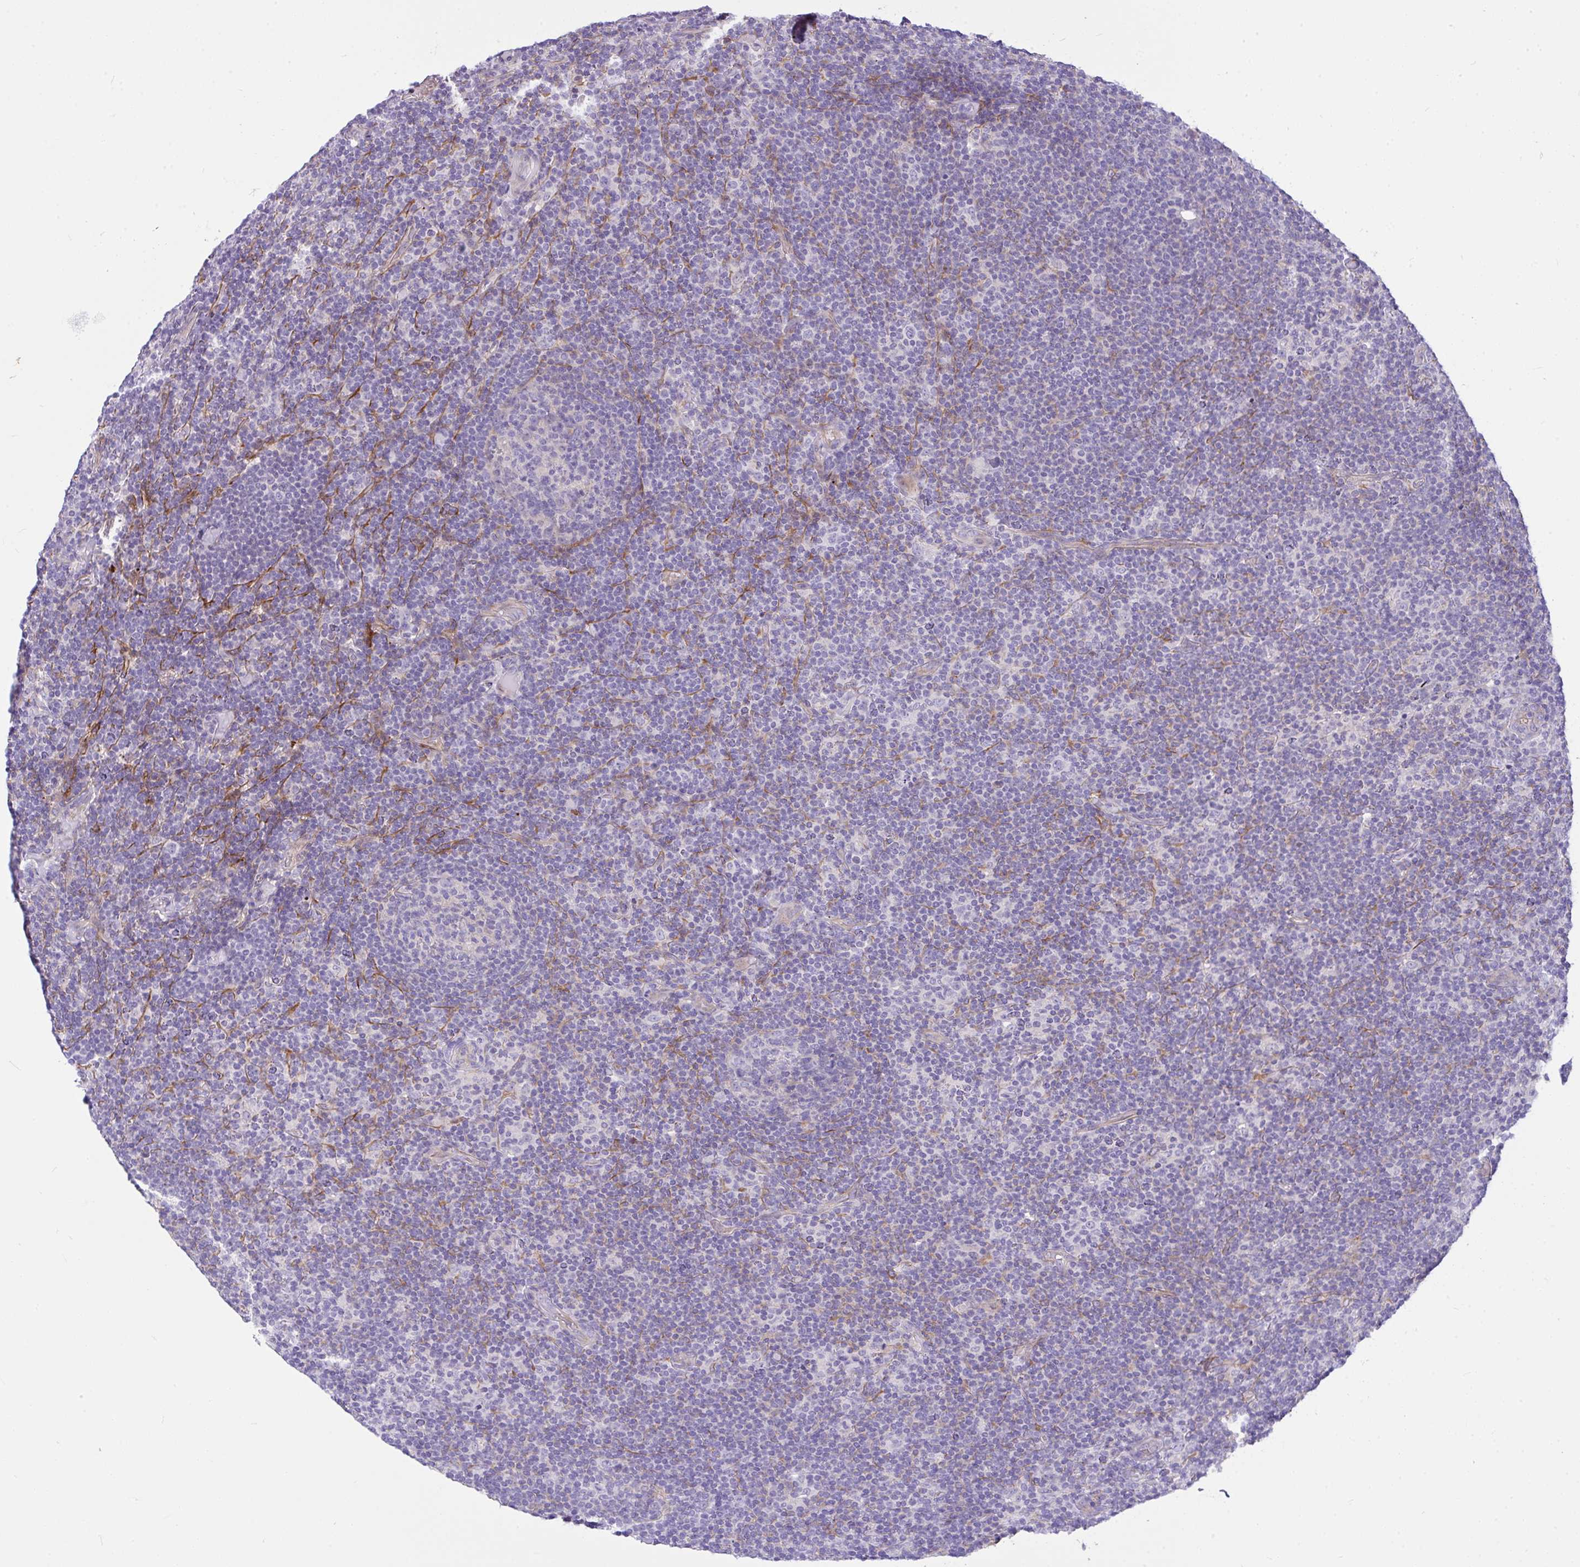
{"staining": {"intensity": "negative", "quantity": "none", "location": "none"}, "tissue": "lymphoma", "cell_type": "Tumor cells", "image_type": "cancer", "snomed": [{"axis": "morphology", "description": "Hodgkin's disease, NOS"}, {"axis": "topography", "description": "Lymph node"}], "caption": "Tumor cells show no significant protein positivity in lymphoma.", "gene": "MOCS1", "patient": {"sex": "female", "age": 57}}